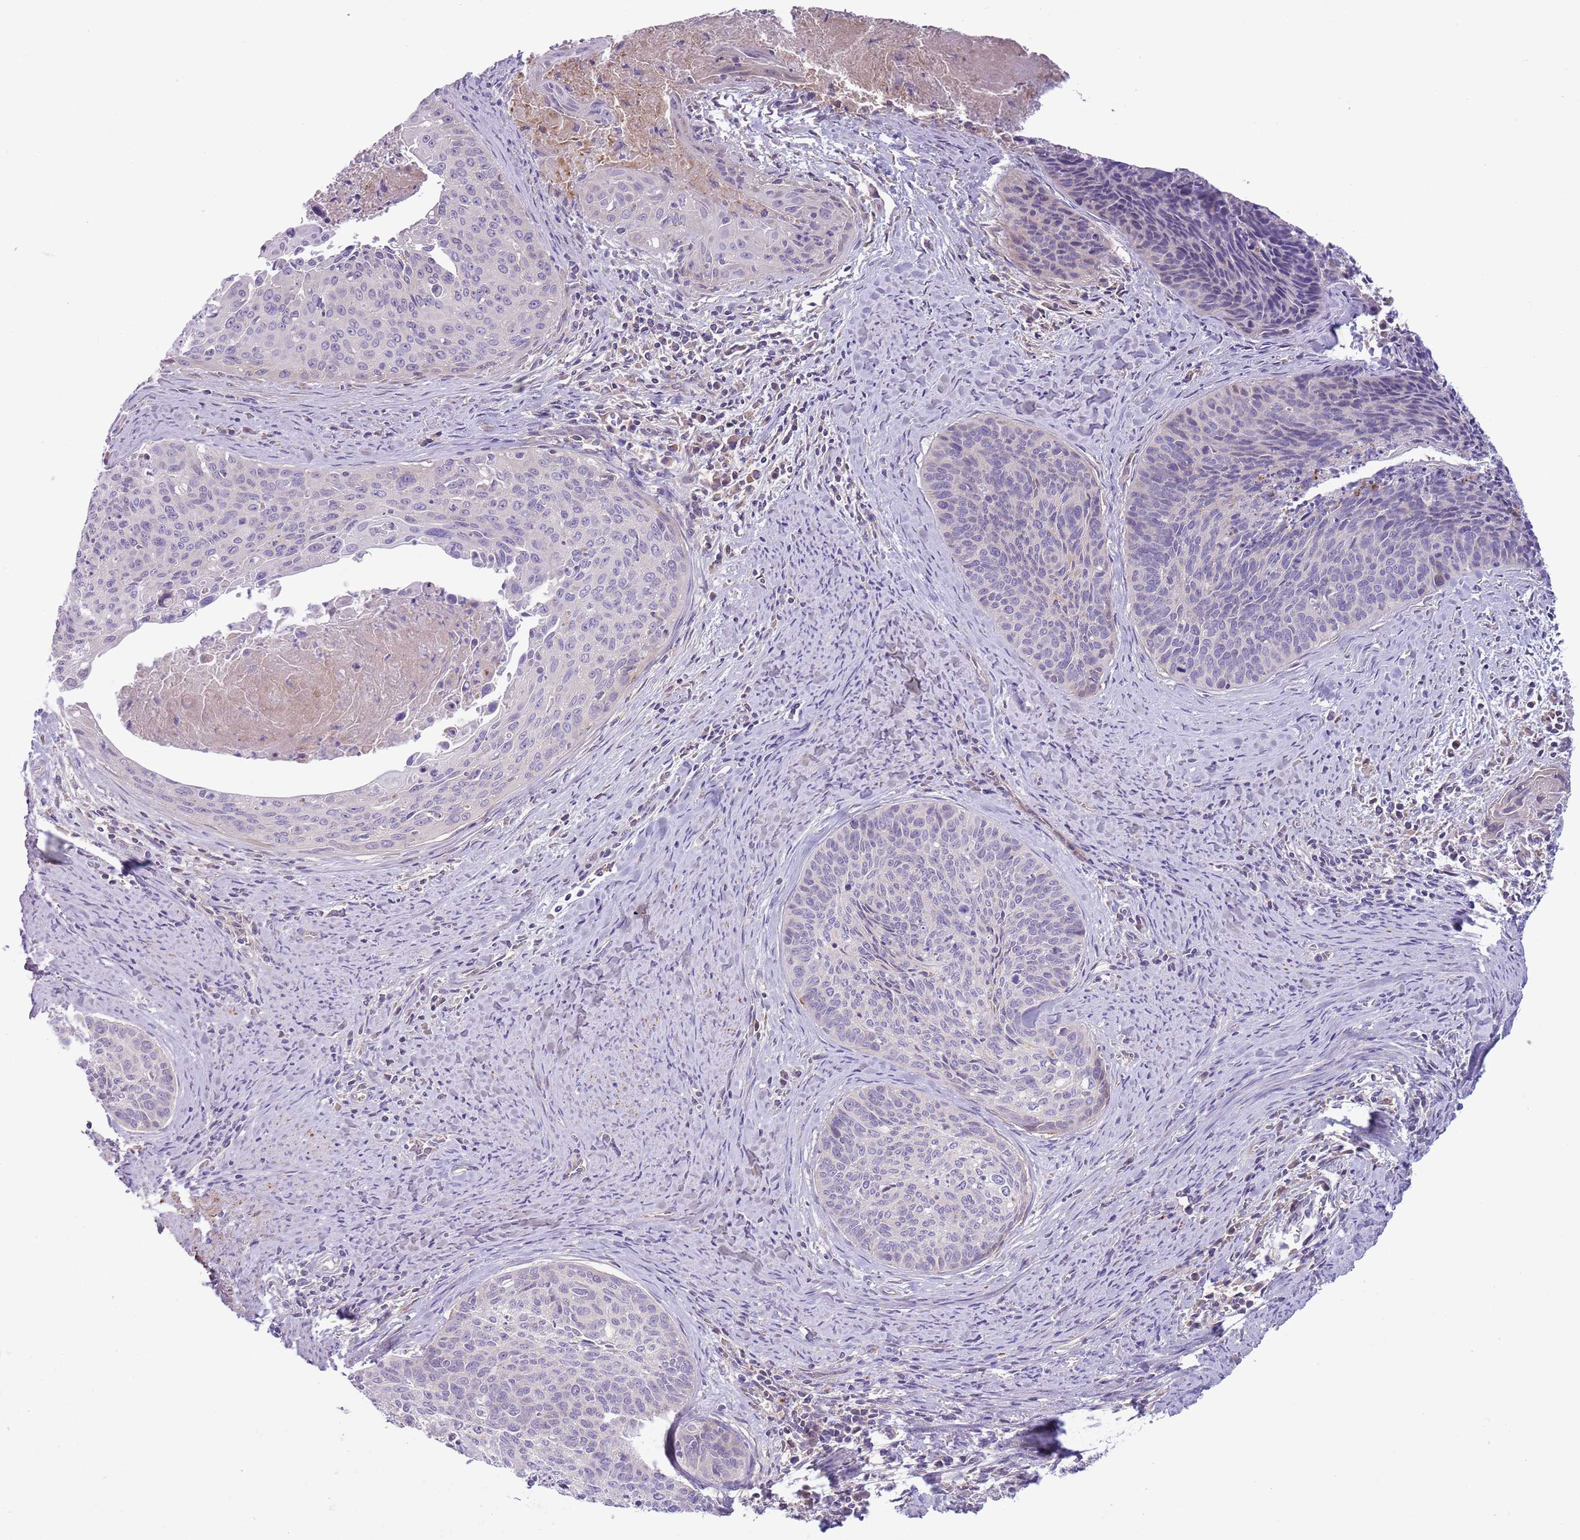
{"staining": {"intensity": "negative", "quantity": "none", "location": "none"}, "tissue": "cervical cancer", "cell_type": "Tumor cells", "image_type": "cancer", "snomed": [{"axis": "morphology", "description": "Squamous cell carcinoma, NOS"}, {"axis": "topography", "description": "Cervix"}], "caption": "This is an immunohistochemistry photomicrograph of human squamous cell carcinoma (cervical). There is no staining in tumor cells.", "gene": "CFH", "patient": {"sex": "female", "age": 55}}